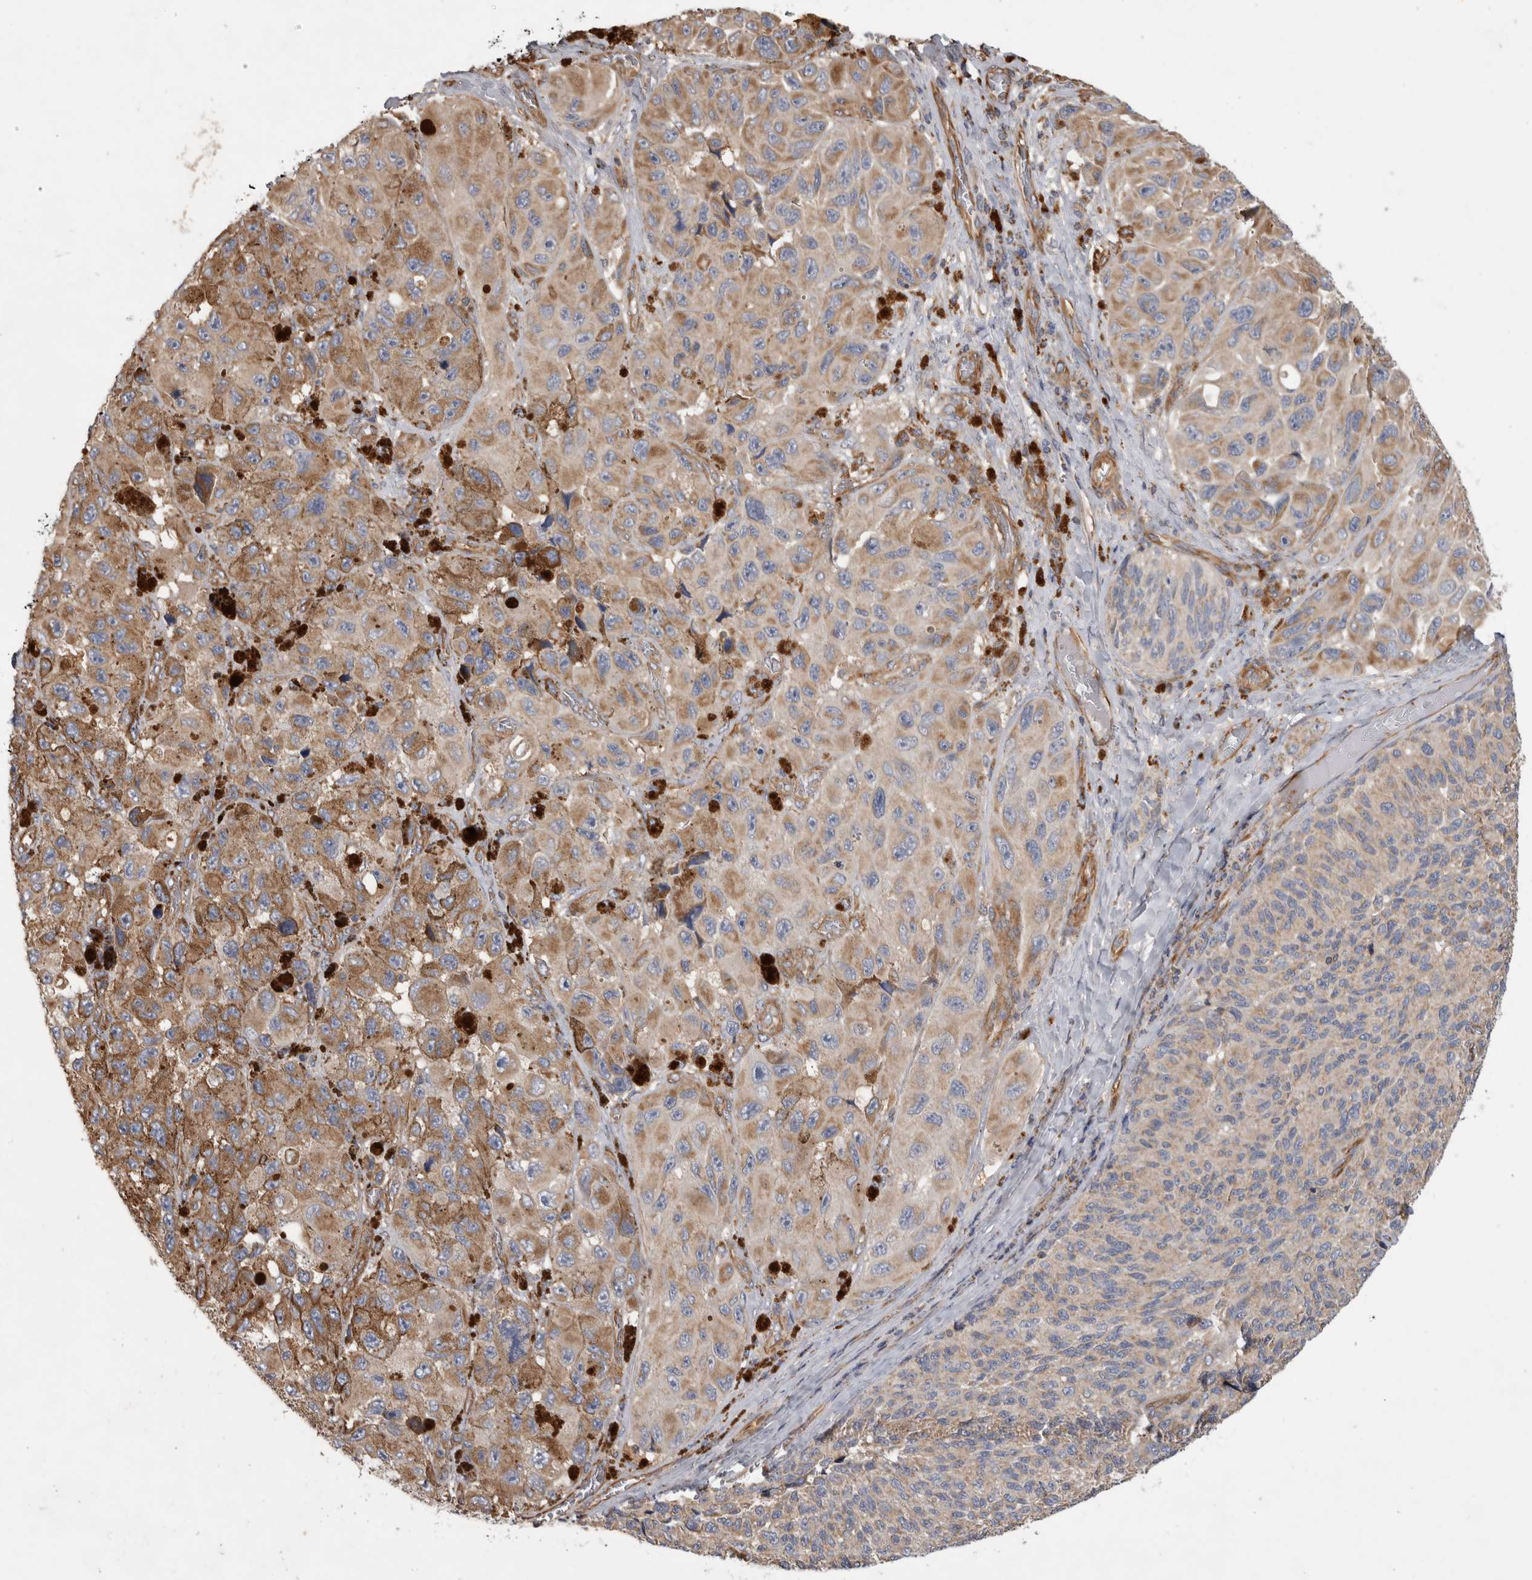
{"staining": {"intensity": "moderate", "quantity": ">75%", "location": "cytoplasmic/membranous"}, "tissue": "melanoma", "cell_type": "Tumor cells", "image_type": "cancer", "snomed": [{"axis": "morphology", "description": "Malignant melanoma, NOS"}, {"axis": "topography", "description": "Skin"}], "caption": "High-power microscopy captured an immunohistochemistry (IHC) histopathology image of melanoma, revealing moderate cytoplasmic/membranous positivity in approximately >75% of tumor cells.", "gene": "SFXN2", "patient": {"sex": "female", "age": 73}}